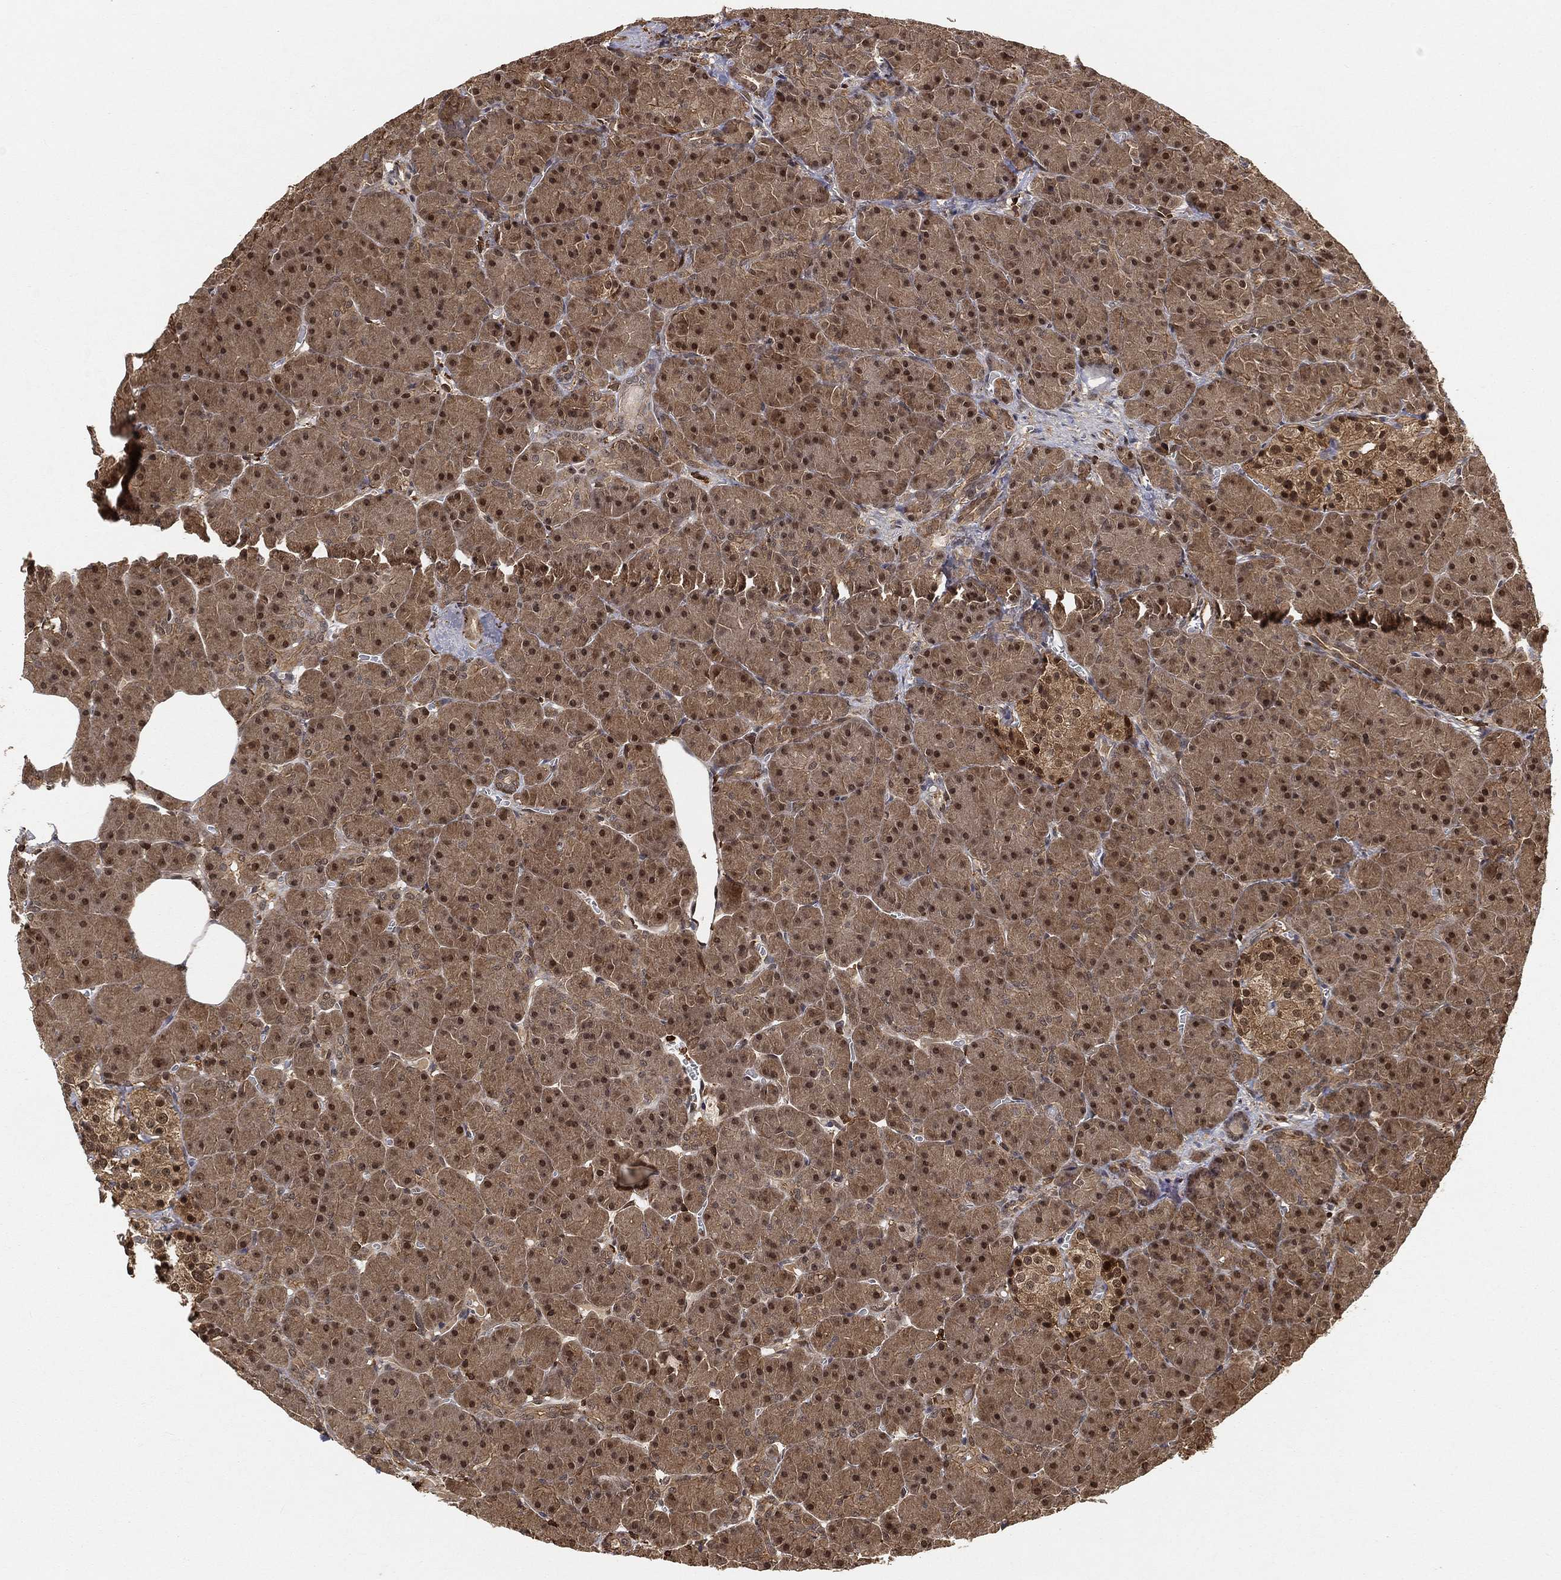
{"staining": {"intensity": "moderate", "quantity": ">75%", "location": "cytoplasmic/membranous,nuclear"}, "tissue": "pancreas", "cell_type": "Exocrine glandular cells", "image_type": "normal", "snomed": [{"axis": "morphology", "description": "Normal tissue, NOS"}, {"axis": "topography", "description": "Pancreas"}], "caption": "Benign pancreas was stained to show a protein in brown. There is medium levels of moderate cytoplasmic/membranous,nuclear positivity in about >75% of exocrine glandular cells.", "gene": "CRYL1", "patient": {"sex": "male", "age": 61}}